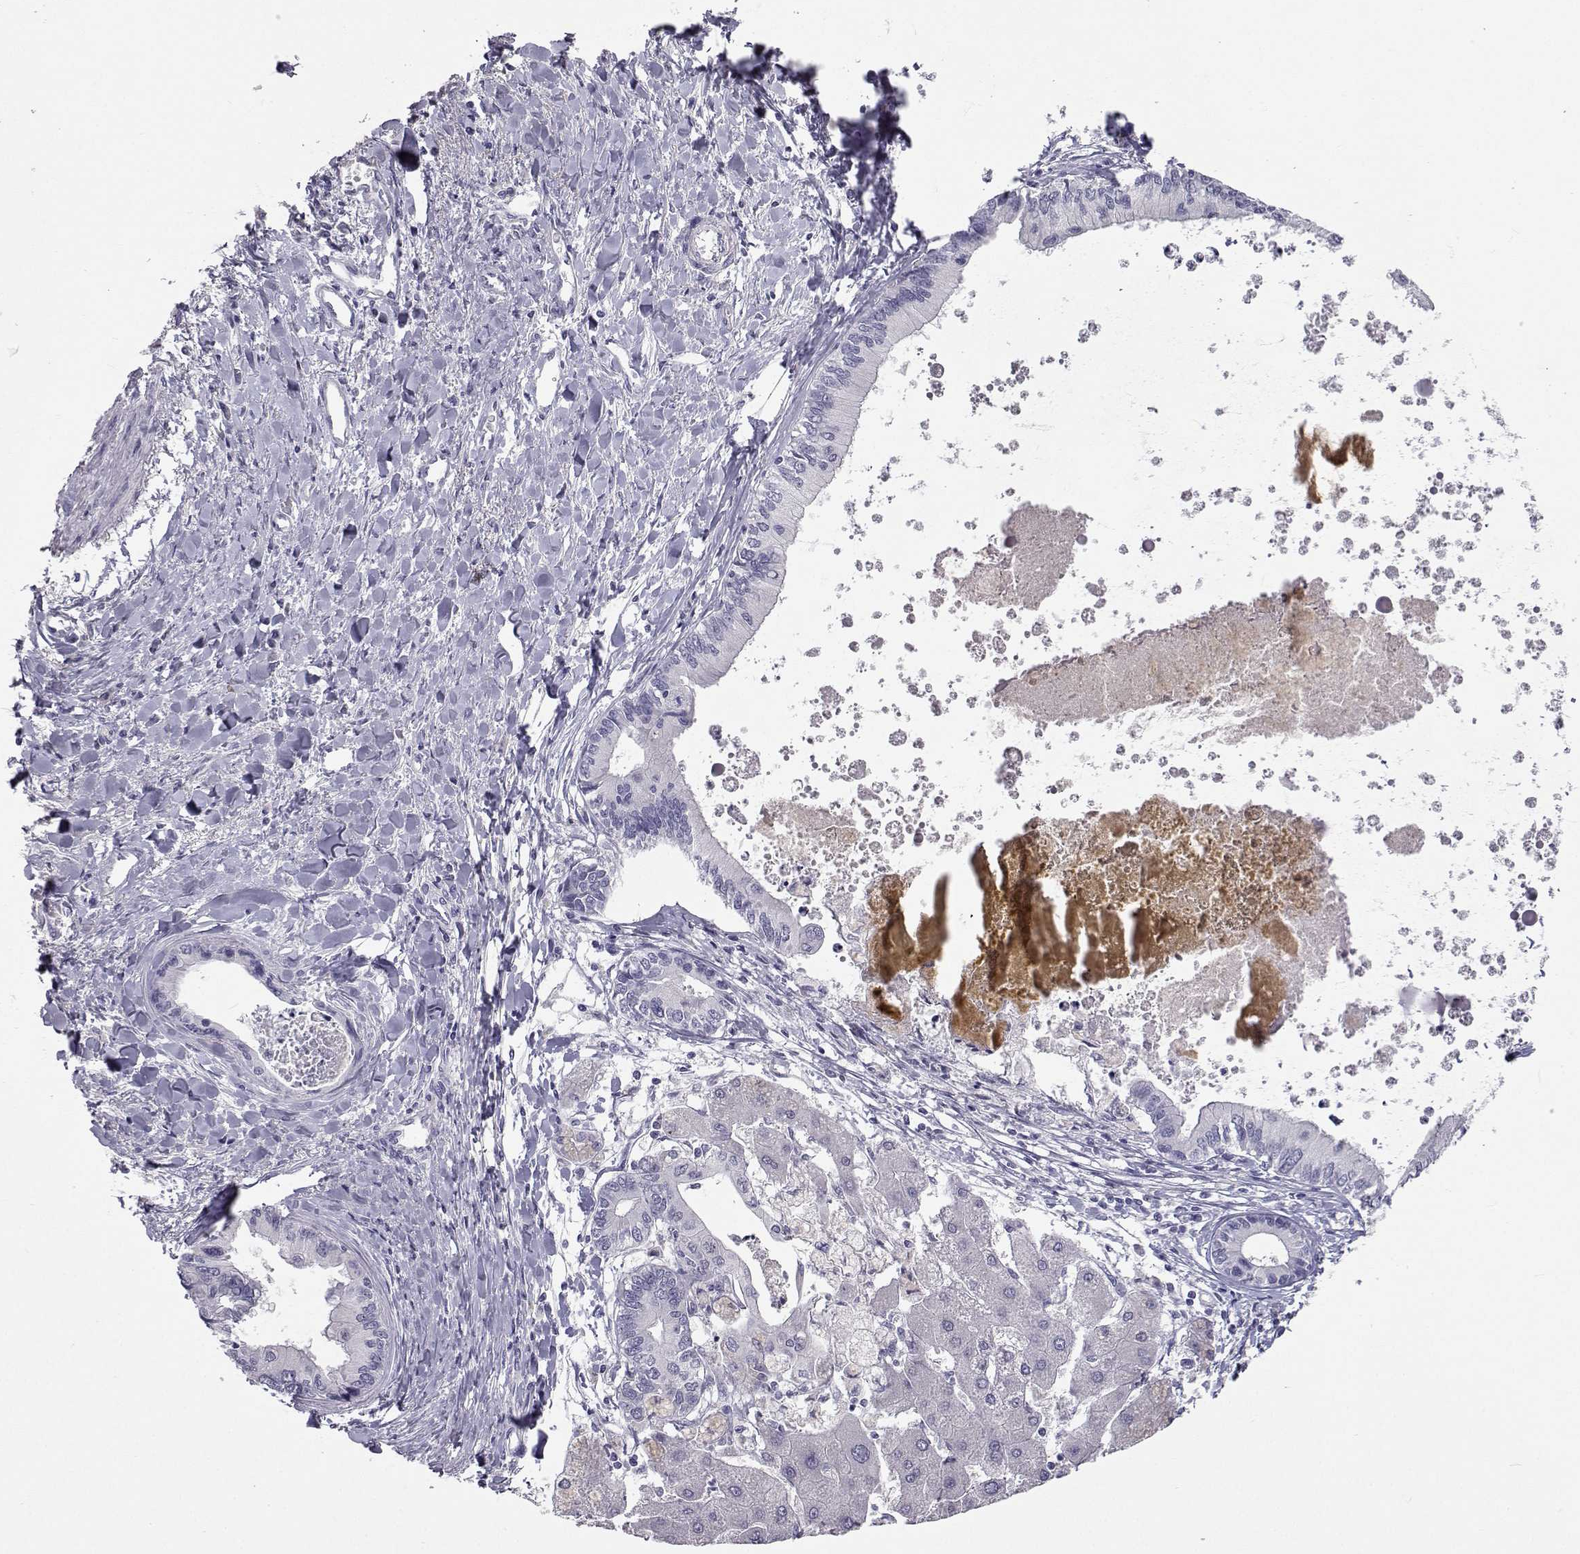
{"staining": {"intensity": "negative", "quantity": "none", "location": "none"}, "tissue": "liver cancer", "cell_type": "Tumor cells", "image_type": "cancer", "snomed": [{"axis": "morphology", "description": "Cholangiocarcinoma"}, {"axis": "topography", "description": "Liver"}], "caption": "A photomicrograph of liver cancer (cholangiocarcinoma) stained for a protein demonstrates no brown staining in tumor cells. (Immunohistochemistry, brightfield microscopy, high magnification).", "gene": "SLC6A3", "patient": {"sex": "male", "age": 66}}